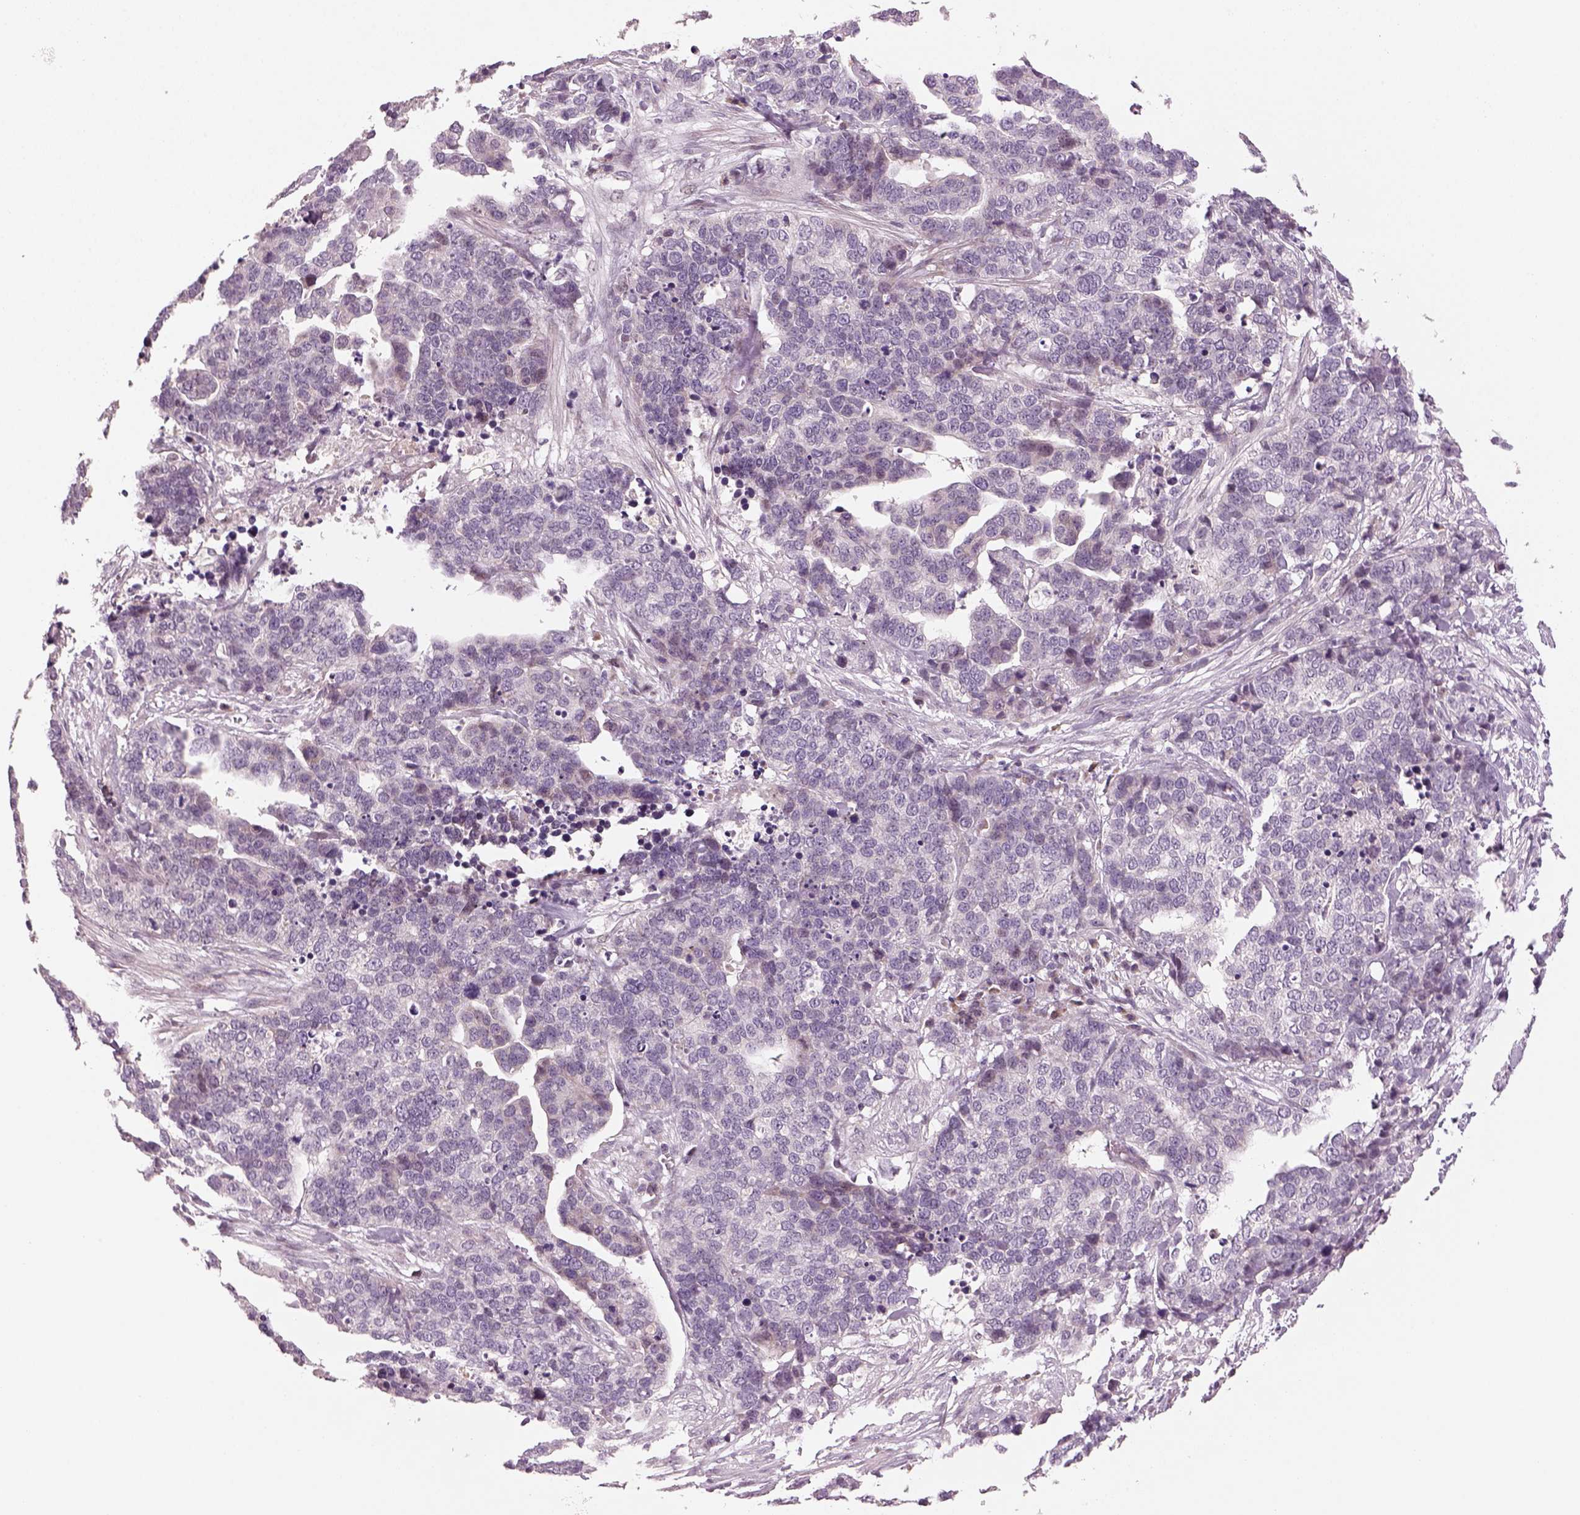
{"staining": {"intensity": "negative", "quantity": "none", "location": "none"}, "tissue": "ovarian cancer", "cell_type": "Tumor cells", "image_type": "cancer", "snomed": [{"axis": "morphology", "description": "Carcinoma, endometroid"}, {"axis": "topography", "description": "Ovary"}], "caption": "This is an IHC photomicrograph of human ovarian cancer. There is no staining in tumor cells.", "gene": "PENK", "patient": {"sex": "female", "age": 65}}